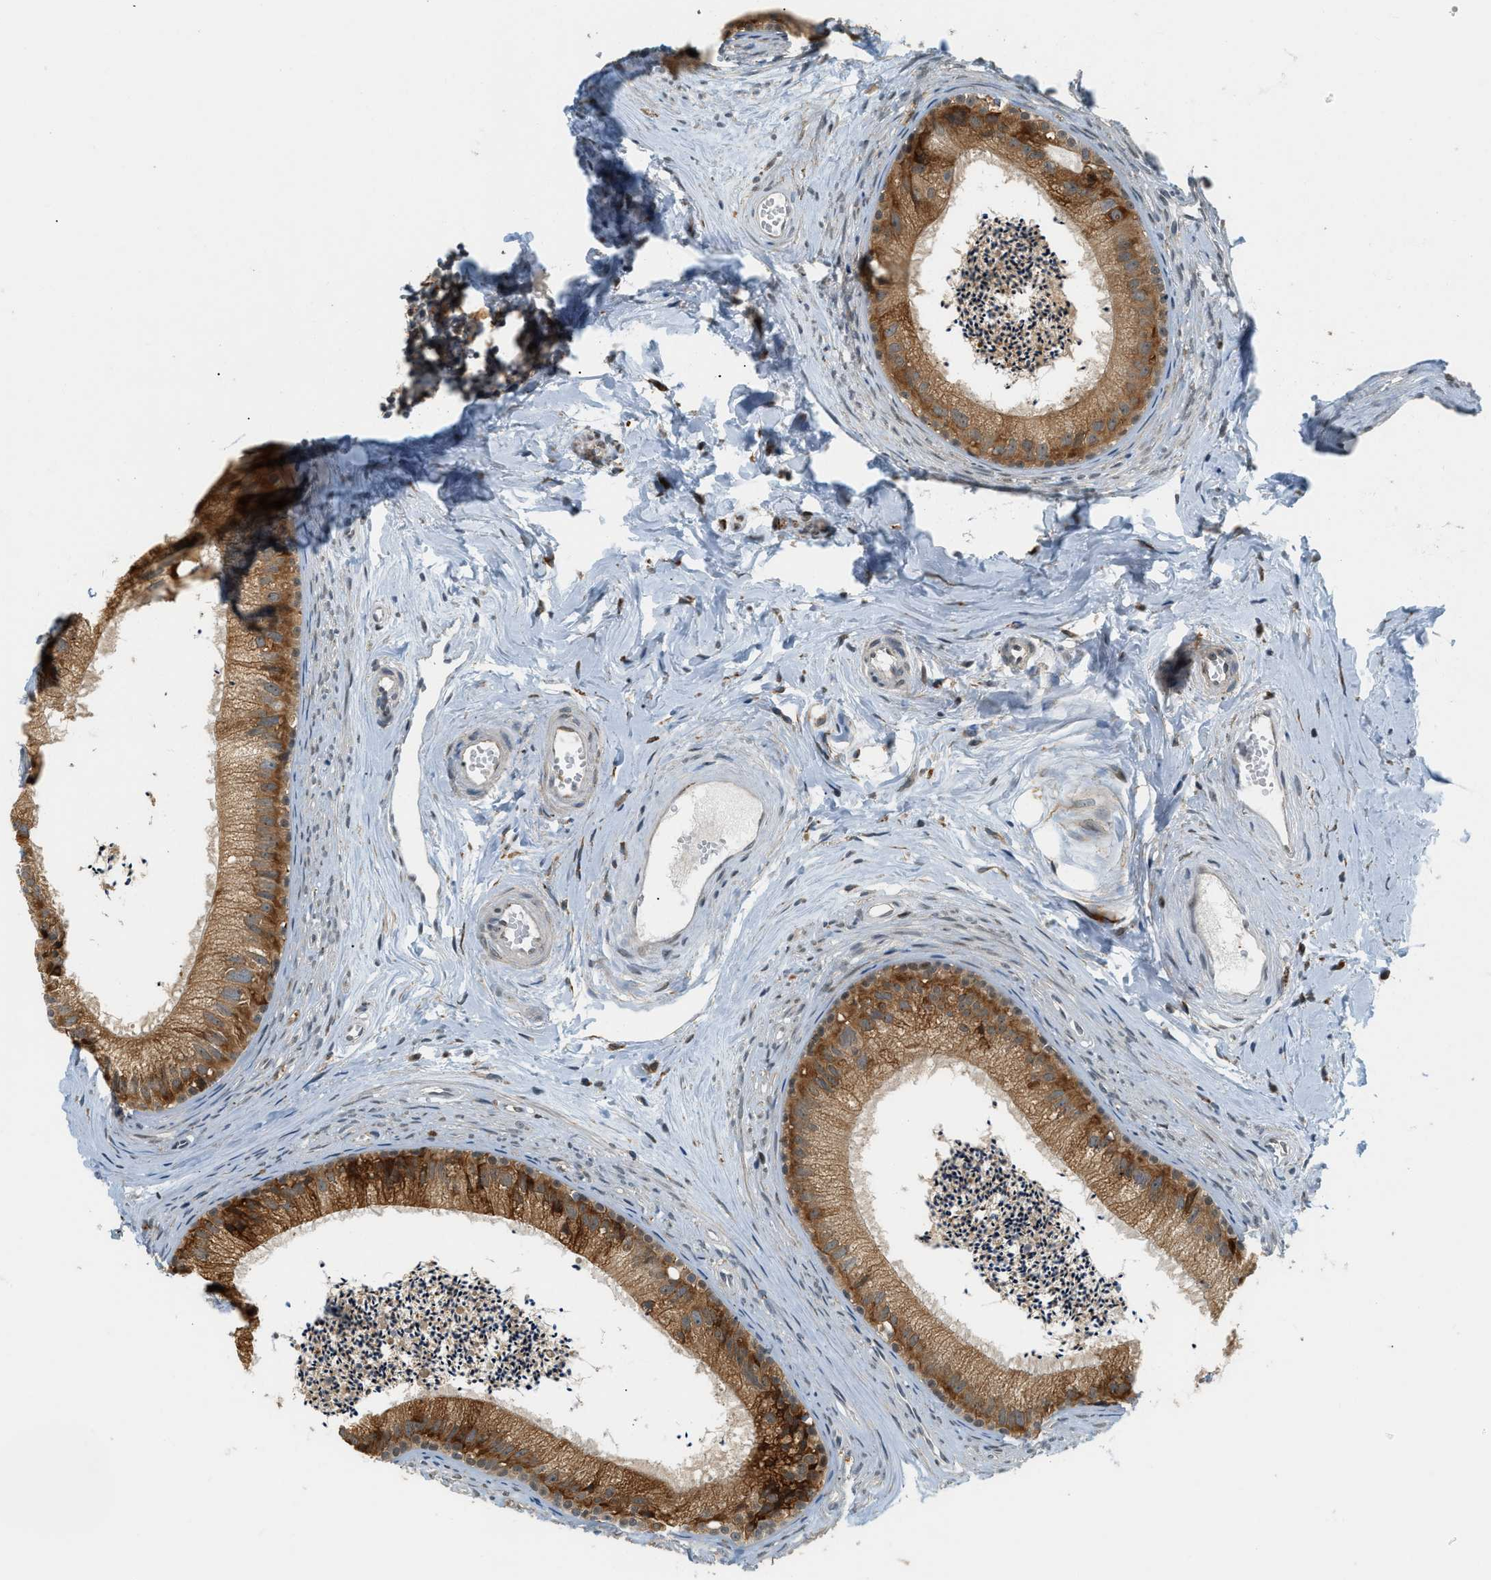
{"staining": {"intensity": "strong", "quantity": ">75%", "location": "cytoplasmic/membranous"}, "tissue": "epididymis", "cell_type": "Glandular cells", "image_type": "normal", "snomed": [{"axis": "morphology", "description": "Normal tissue, NOS"}, {"axis": "topography", "description": "Epididymis"}], "caption": "Immunohistochemistry (DAB) staining of benign epididymis displays strong cytoplasmic/membranous protein positivity in approximately >75% of glandular cells. The staining was performed using DAB (3,3'-diaminobenzidine), with brown indicating positive protein expression. Nuclei are stained blue with hematoxylin.", "gene": "SEMA4D", "patient": {"sex": "male", "age": 56}}